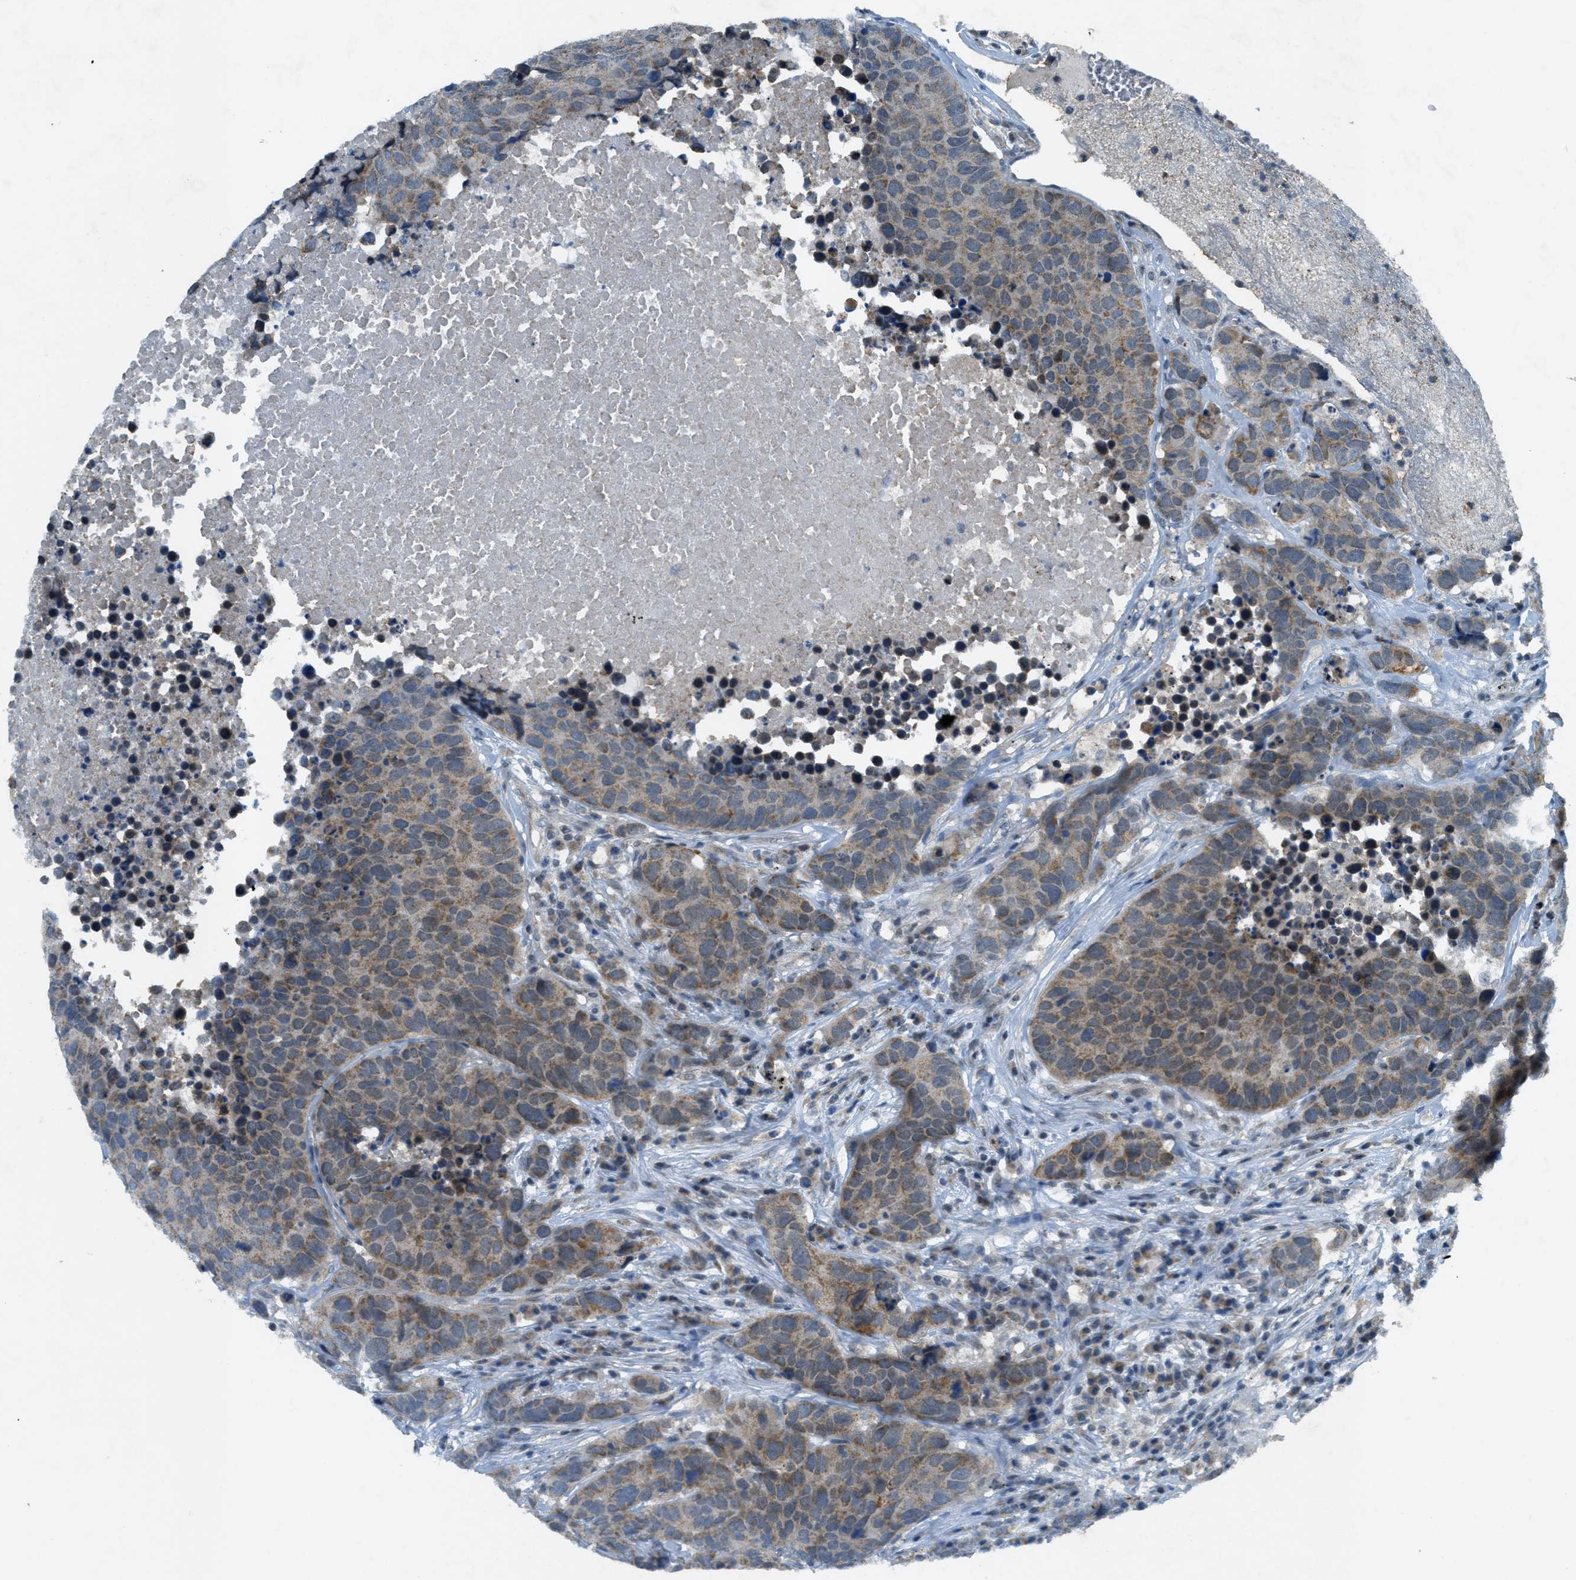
{"staining": {"intensity": "weak", "quantity": "25%-75%", "location": "cytoplasmic/membranous"}, "tissue": "carcinoid", "cell_type": "Tumor cells", "image_type": "cancer", "snomed": [{"axis": "morphology", "description": "Carcinoid, malignant, NOS"}, {"axis": "topography", "description": "Lung"}], "caption": "Weak cytoplasmic/membranous protein positivity is present in approximately 25%-75% of tumor cells in carcinoid. (DAB (3,3'-diaminobenzidine) IHC, brown staining for protein, blue staining for nuclei).", "gene": "TCF20", "patient": {"sex": "male", "age": 60}}